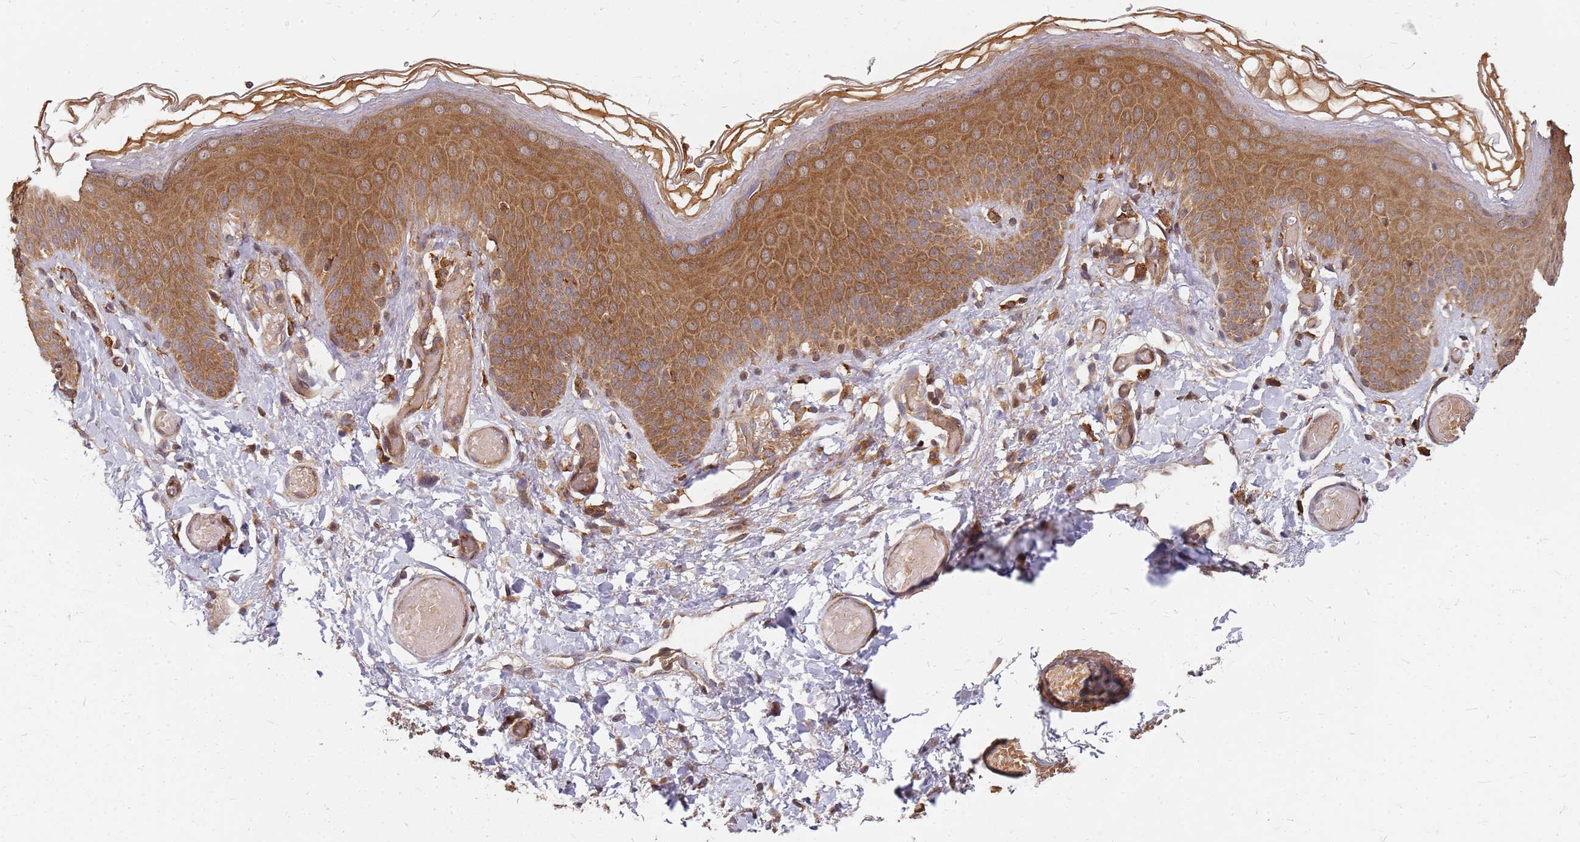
{"staining": {"intensity": "strong", "quantity": ">75%", "location": "cytoplasmic/membranous"}, "tissue": "skin", "cell_type": "Epidermal cells", "image_type": "normal", "snomed": [{"axis": "morphology", "description": "Normal tissue, NOS"}, {"axis": "topography", "description": "Anal"}], "caption": "A brown stain shows strong cytoplasmic/membranous positivity of a protein in epidermal cells of normal human skin. (Stains: DAB in brown, nuclei in blue, Microscopy: brightfield microscopy at high magnification).", "gene": "TRABD", "patient": {"sex": "female", "age": 40}}